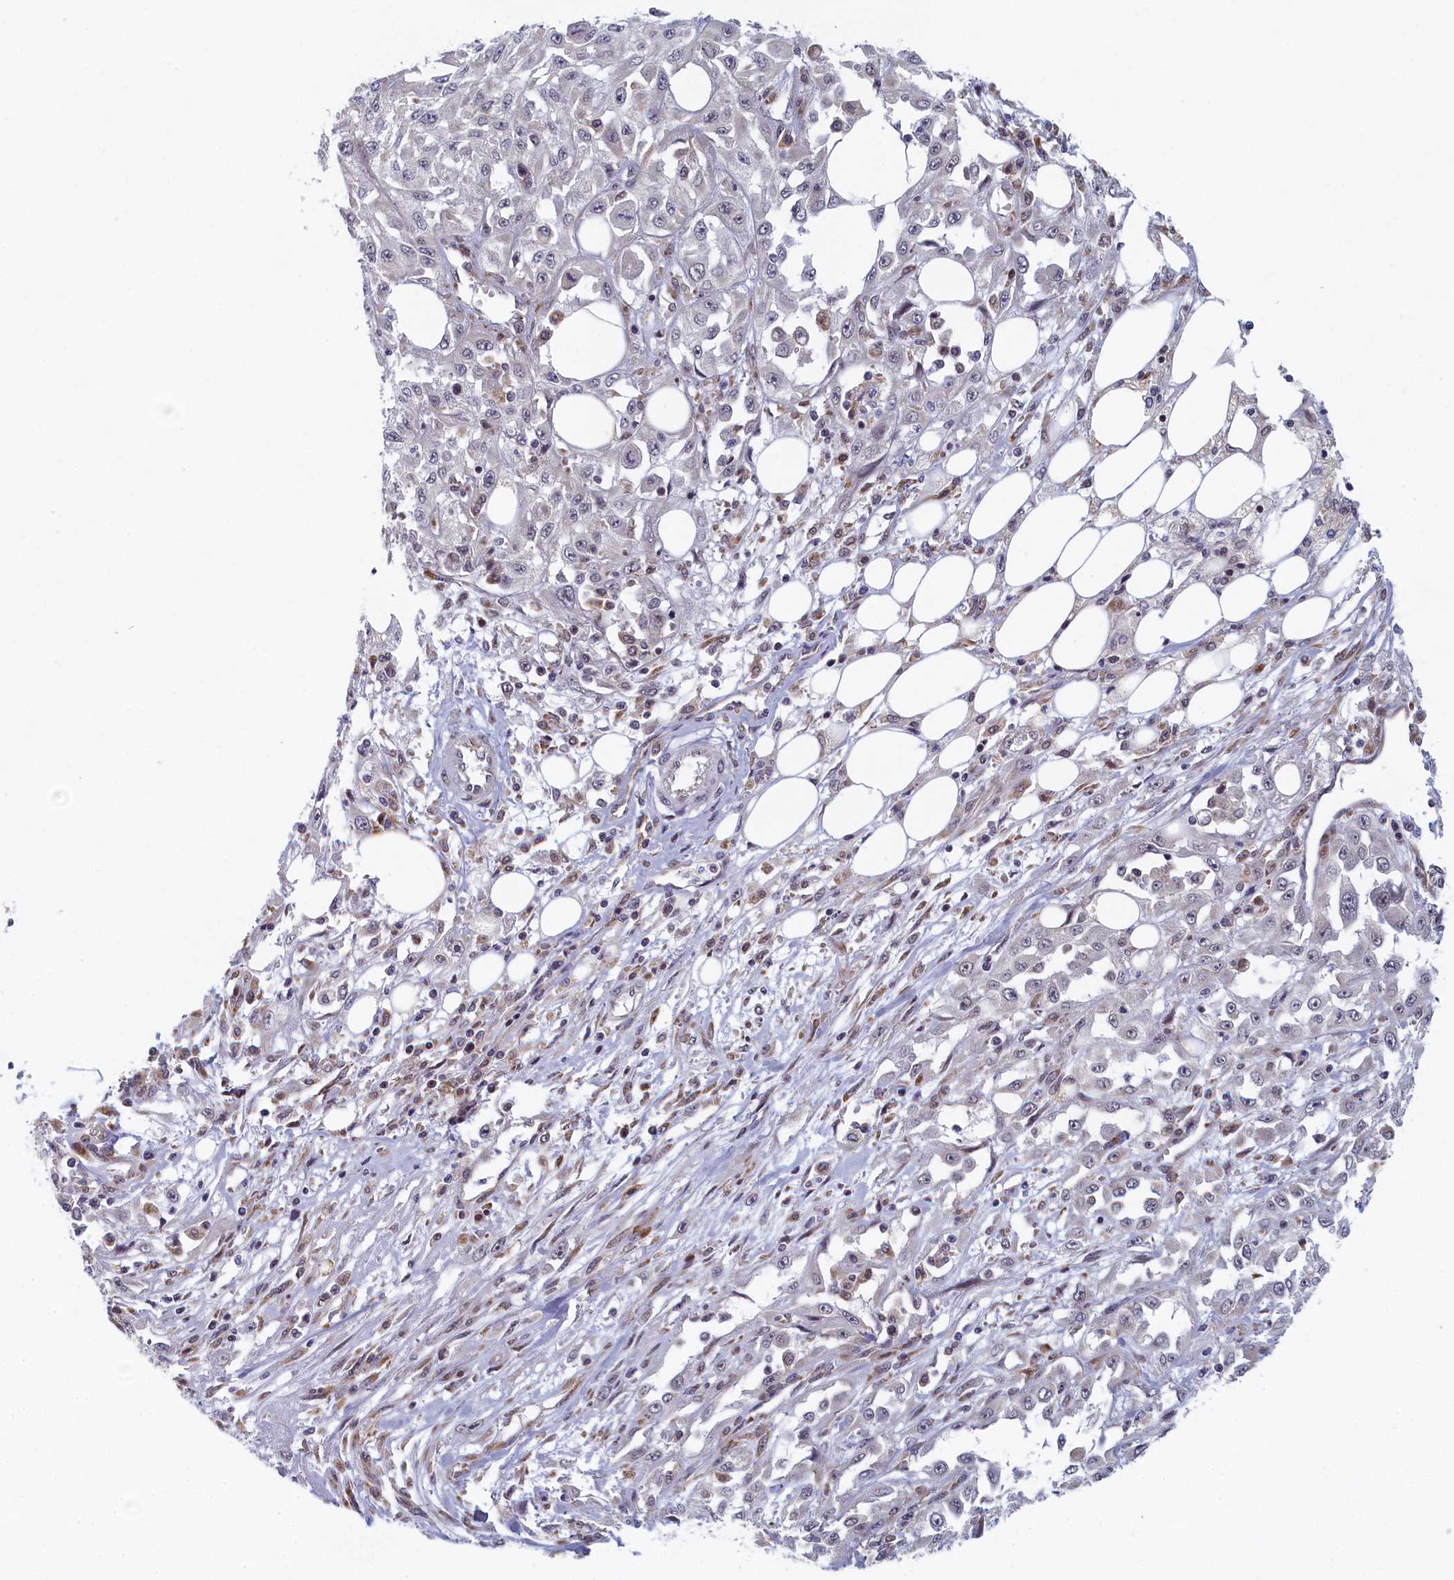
{"staining": {"intensity": "negative", "quantity": "none", "location": "none"}, "tissue": "skin cancer", "cell_type": "Tumor cells", "image_type": "cancer", "snomed": [{"axis": "morphology", "description": "Squamous cell carcinoma, NOS"}, {"axis": "morphology", "description": "Squamous cell carcinoma, metastatic, NOS"}, {"axis": "topography", "description": "Skin"}, {"axis": "topography", "description": "Lymph node"}], "caption": "The photomicrograph exhibits no significant staining in tumor cells of skin cancer.", "gene": "DNAJC17", "patient": {"sex": "male", "age": 75}}